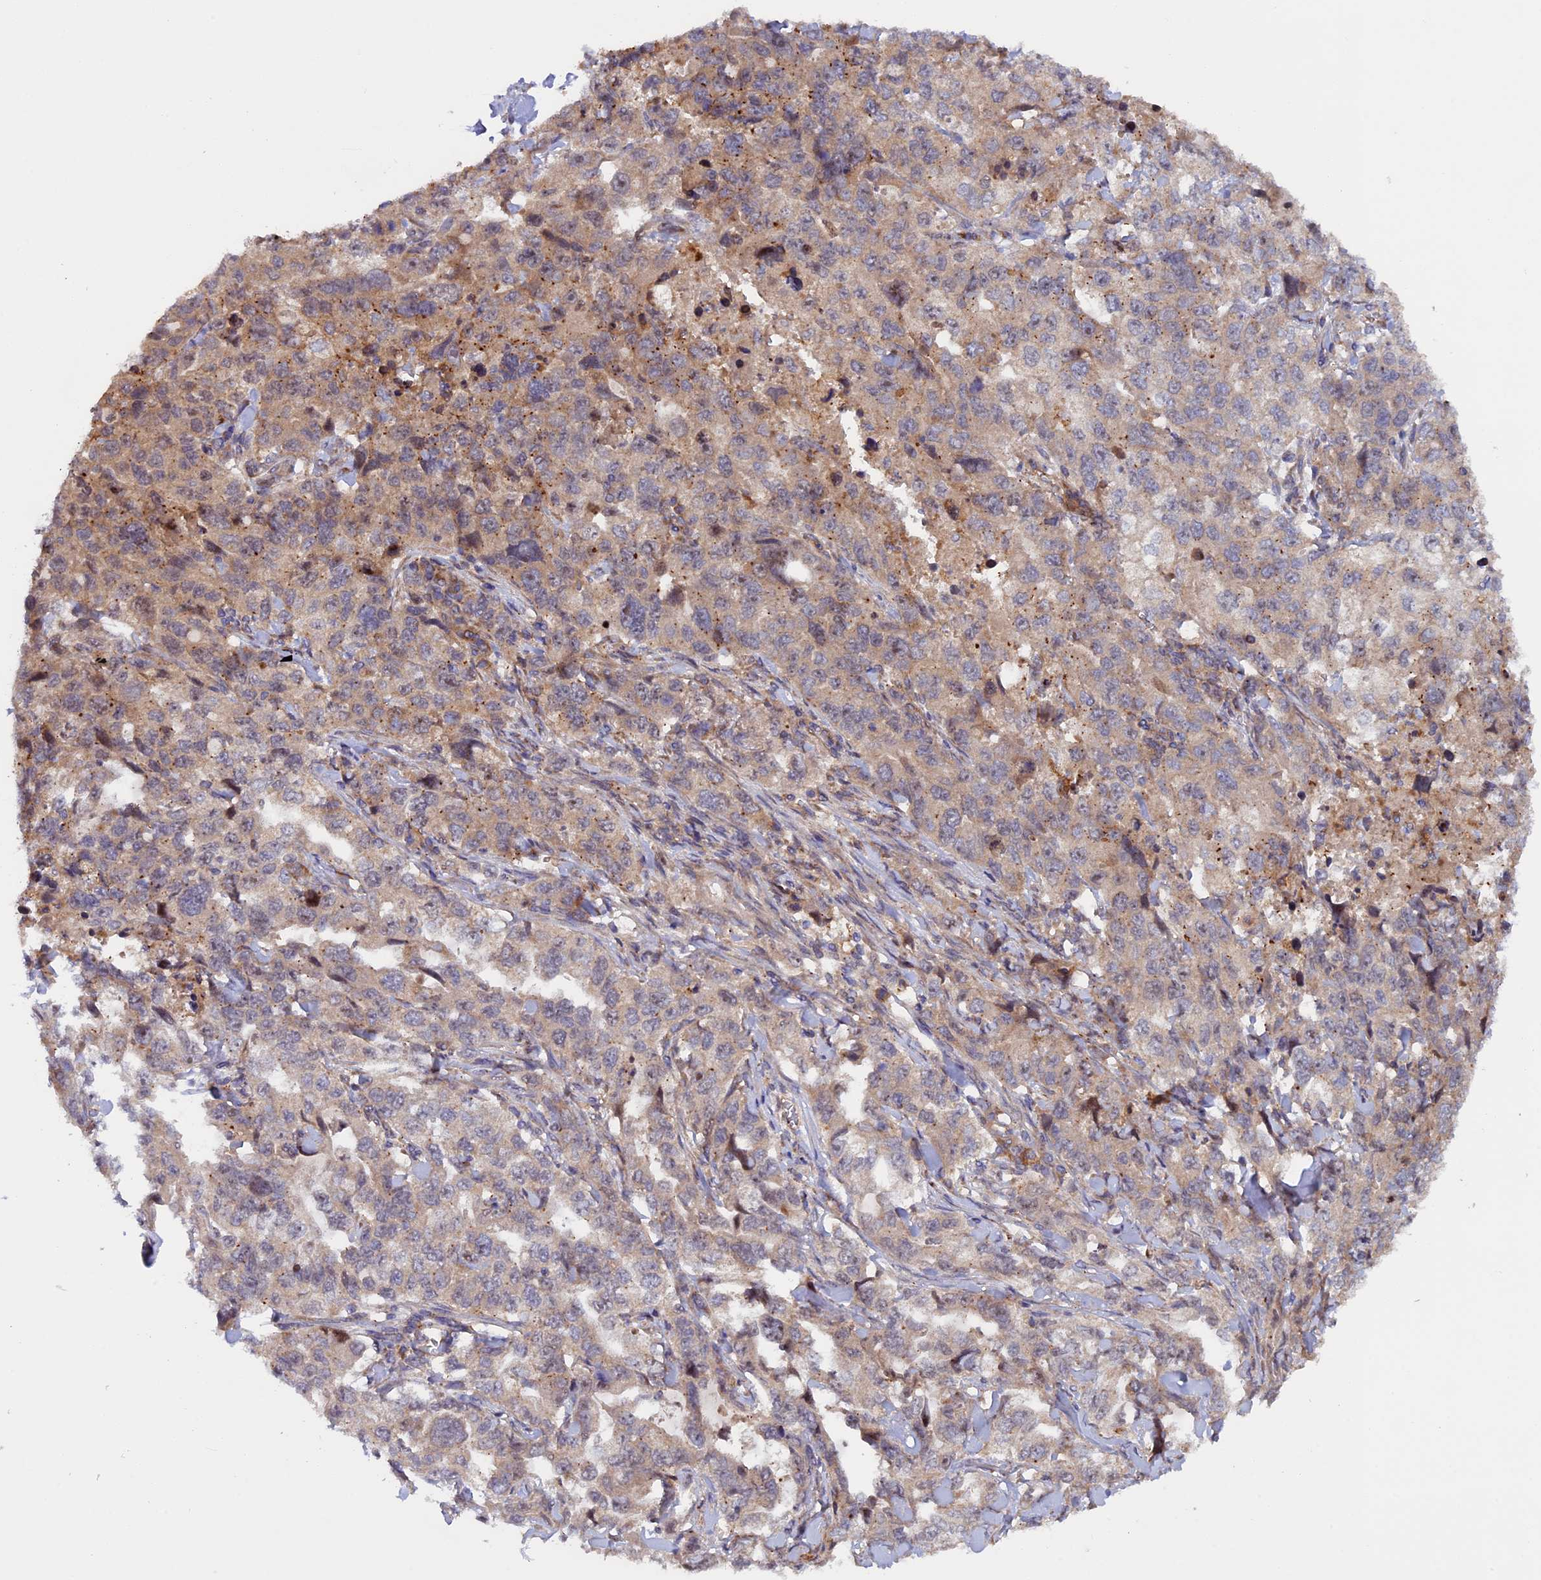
{"staining": {"intensity": "moderate", "quantity": ">75%", "location": "cytoplasmic/membranous"}, "tissue": "lung cancer", "cell_type": "Tumor cells", "image_type": "cancer", "snomed": [{"axis": "morphology", "description": "Adenocarcinoma, NOS"}, {"axis": "topography", "description": "Lung"}], "caption": "Lung adenocarcinoma tissue displays moderate cytoplasmic/membranous expression in about >75% of tumor cells", "gene": "FERMT1", "patient": {"sex": "female", "age": 51}}